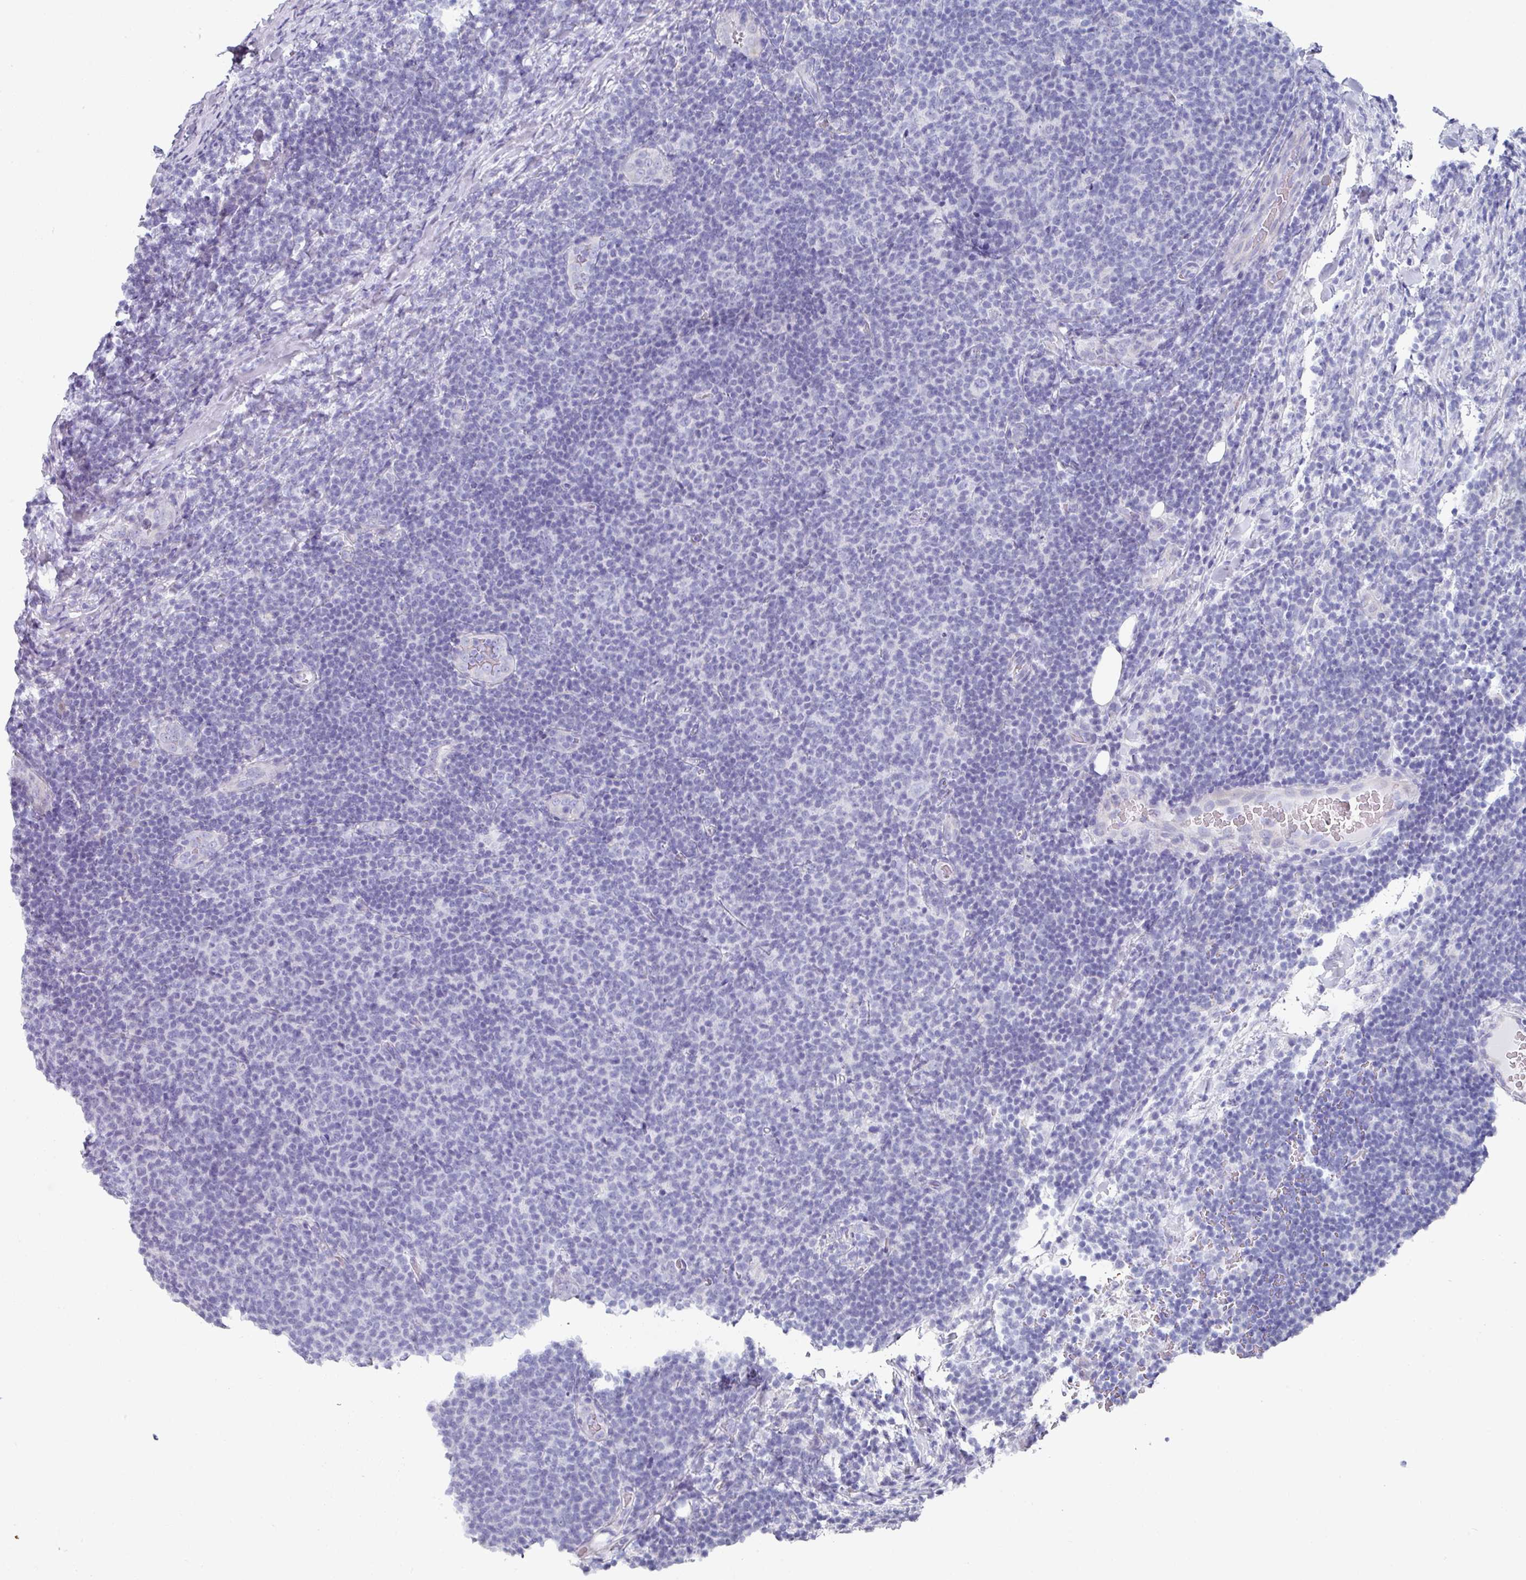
{"staining": {"intensity": "negative", "quantity": "none", "location": "none"}, "tissue": "lymphoma", "cell_type": "Tumor cells", "image_type": "cancer", "snomed": [{"axis": "morphology", "description": "Malignant lymphoma, non-Hodgkin's type, Low grade"}, {"axis": "topography", "description": "Lymph node"}], "caption": "Tumor cells are negative for protein expression in human low-grade malignant lymphoma, non-Hodgkin's type. (Stains: DAB IHC with hematoxylin counter stain, Microscopy: brightfield microscopy at high magnification).", "gene": "SETBP1", "patient": {"sex": "male", "age": 66}}